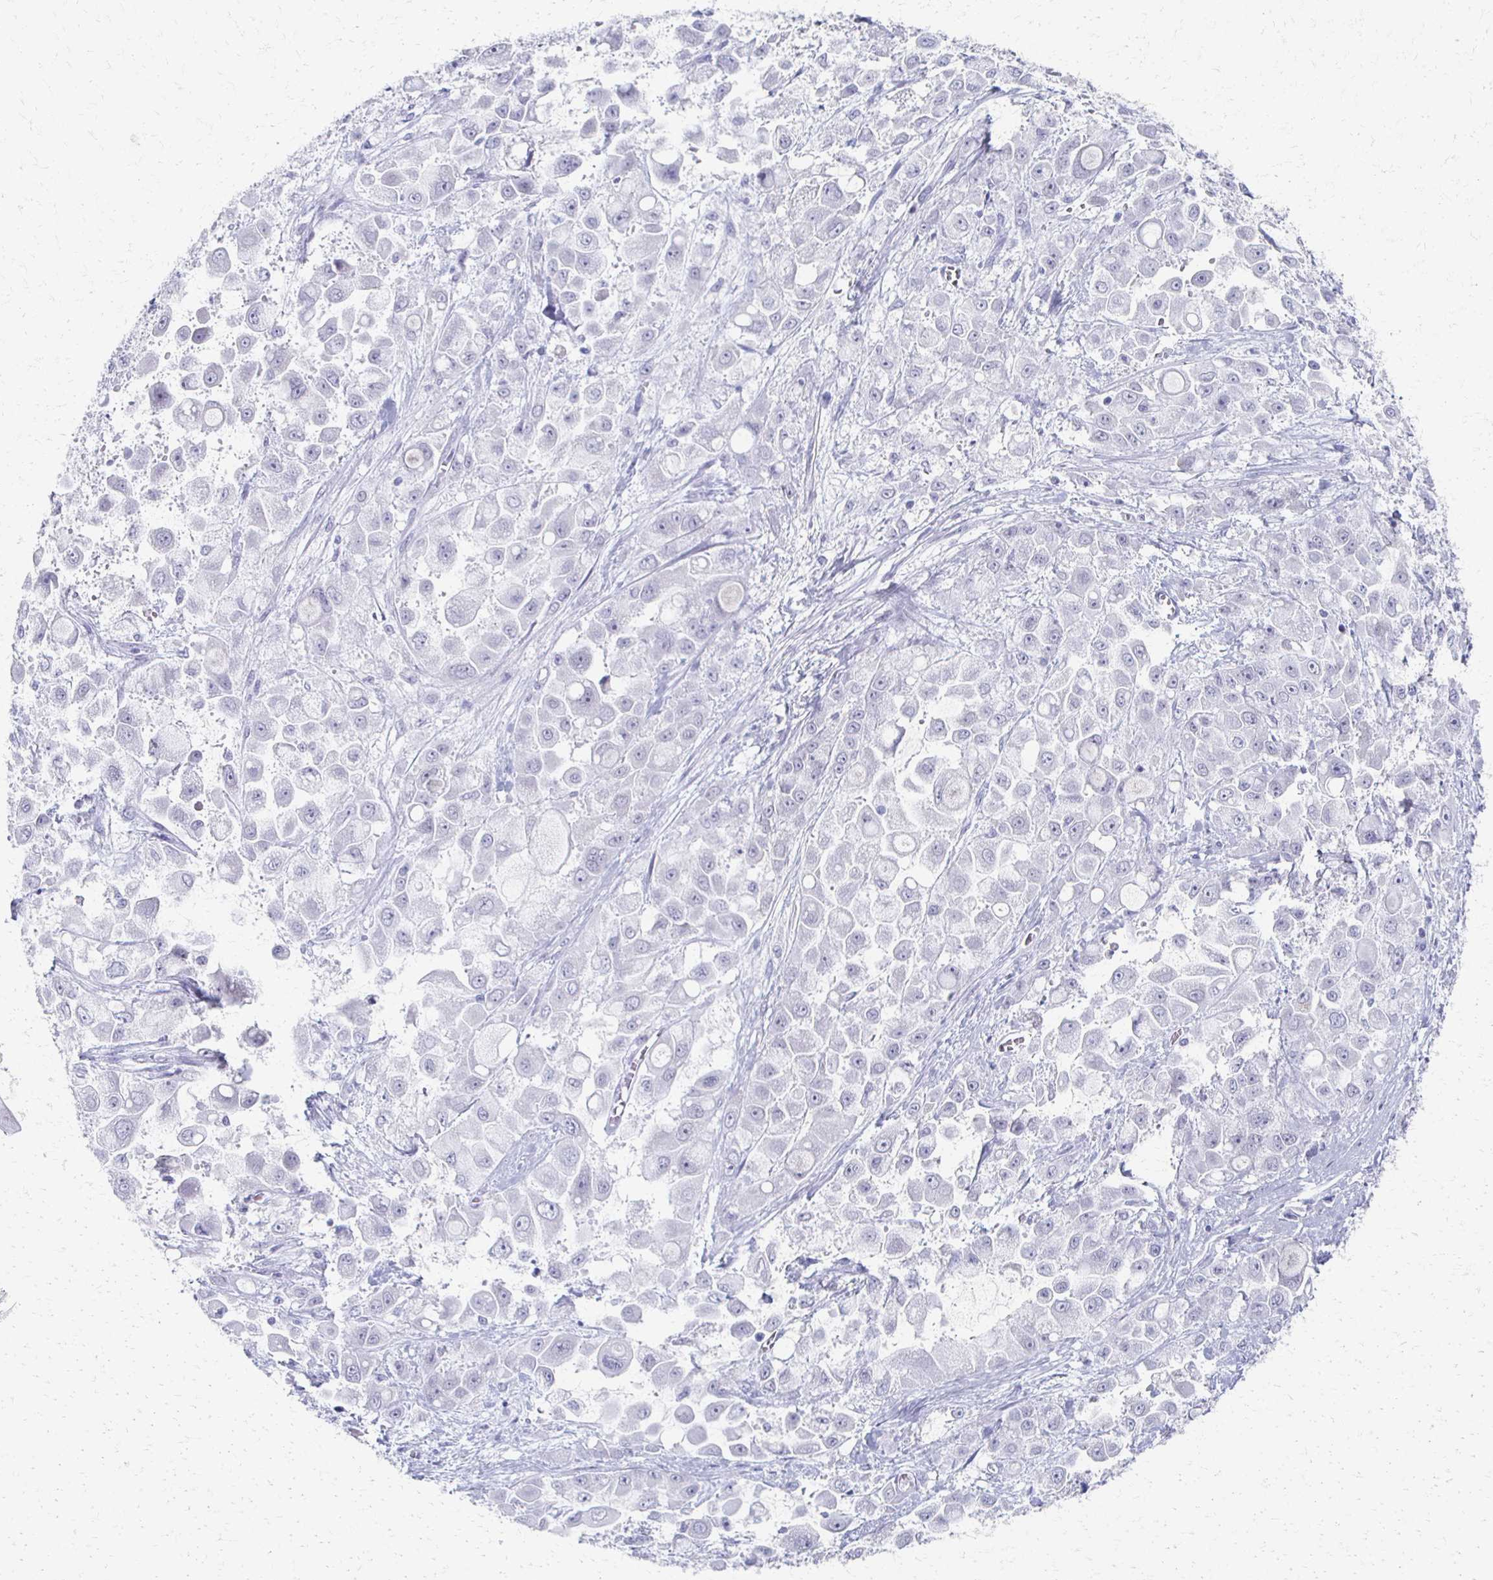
{"staining": {"intensity": "negative", "quantity": "none", "location": "none"}, "tissue": "stomach cancer", "cell_type": "Tumor cells", "image_type": "cancer", "snomed": [{"axis": "morphology", "description": "Adenocarcinoma, NOS"}, {"axis": "topography", "description": "Stomach"}], "caption": "The IHC photomicrograph has no significant expression in tumor cells of stomach cancer tissue.", "gene": "CXCR2", "patient": {"sex": "female", "age": 76}}